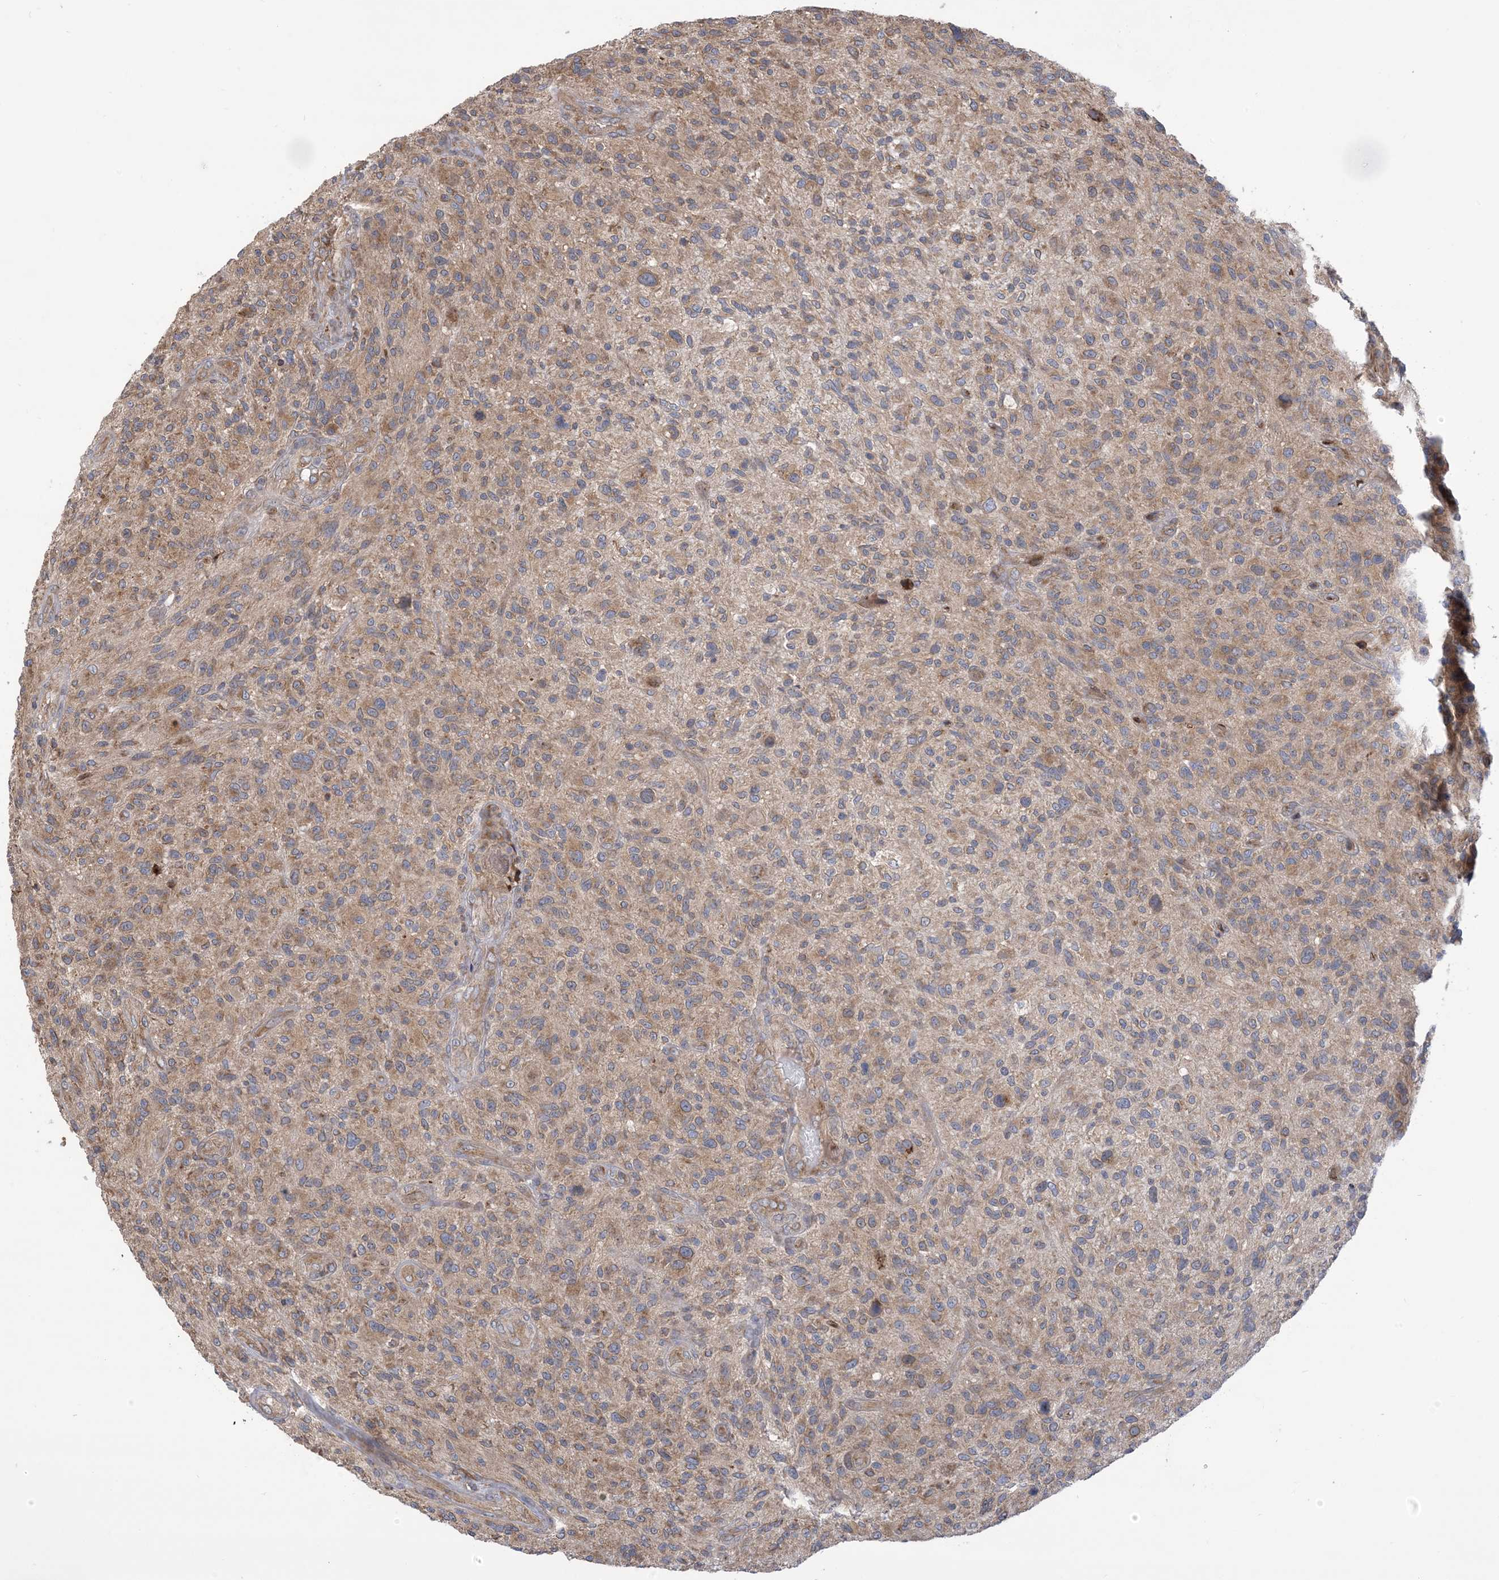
{"staining": {"intensity": "moderate", "quantity": "<25%", "location": "cytoplasmic/membranous"}, "tissue": "glioma", "cell_type": "Tumor cells", "image_type": "cancer", "snomed": [{"axis": "morphology", "description": "Glioma, malignant, High grade"}, {"axis": "topography", "description": "Brain"}], "caption": "Tumor cells exhibit low levels of moderate cytoplasmic/membranous positivity in about <25% of cells in glioma.", "gene": "CLEC16A", "patient": {"sex": "male", "age": 47}}